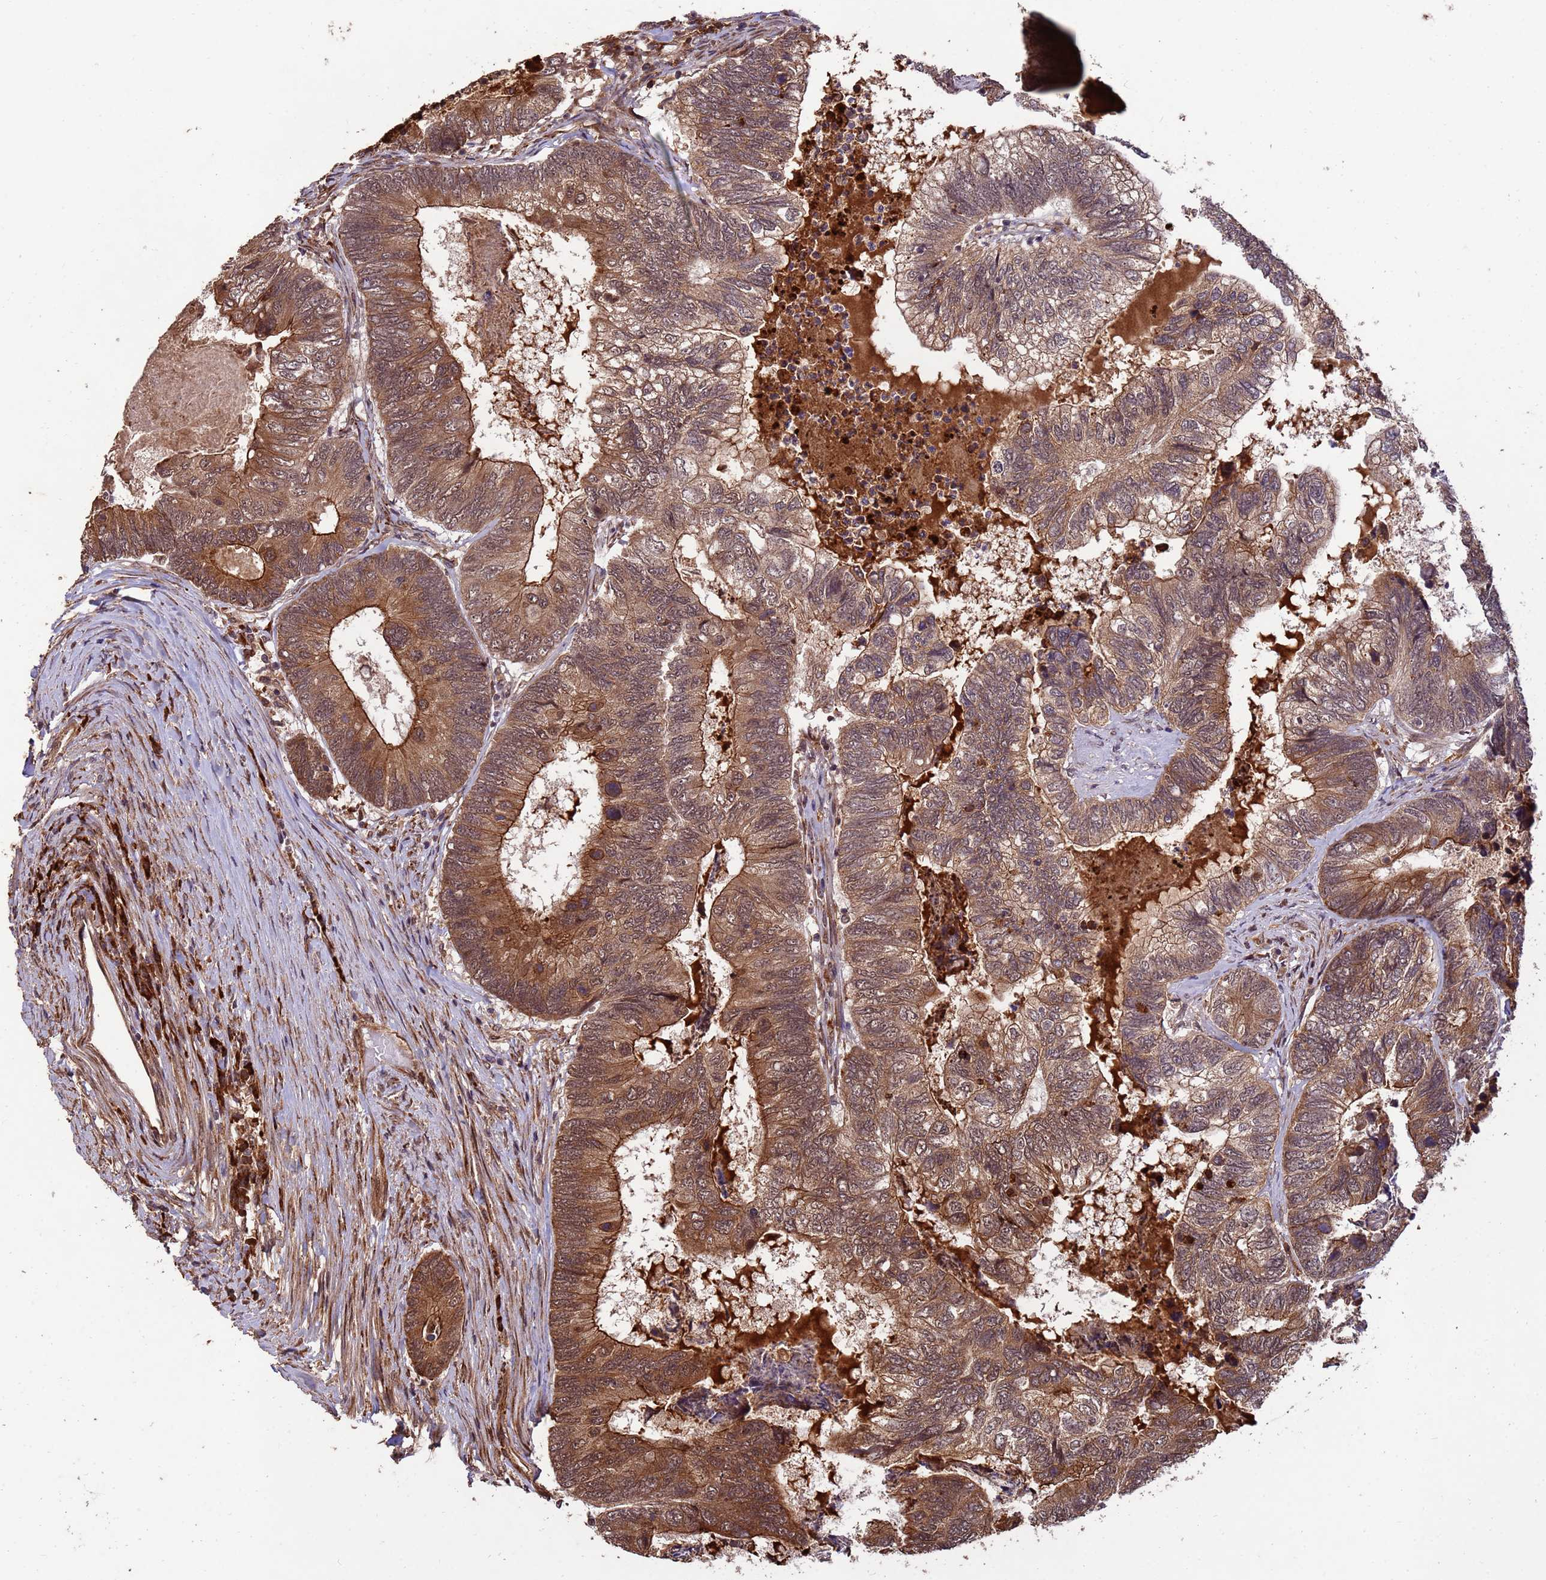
{"staining": {"intensity": "moderate", "quantity": ">75%", "location": "cytoplasmic/membranous,nuclear"}, "tissue": "colorectal cancer", "cell_type": "Tumor cells", "image_type": "cancer", "snomed": [{"axis": "morphology", "description": "Adenocarcinoma, NOS"}, {"axis": "topography", "description": "Colon"}], "caption": "Brown immunohistochemical staining in colorectal cancer (adenocarcinoma) reveals moderate cytoplasmic/membranous and nuclear expression in about >75% of tumor cells. (brown staining indicates protein expression, while blue staining denotes nuclei).", "gene": "ZNF619", "patient": {"sex": "female", "age": 67}}